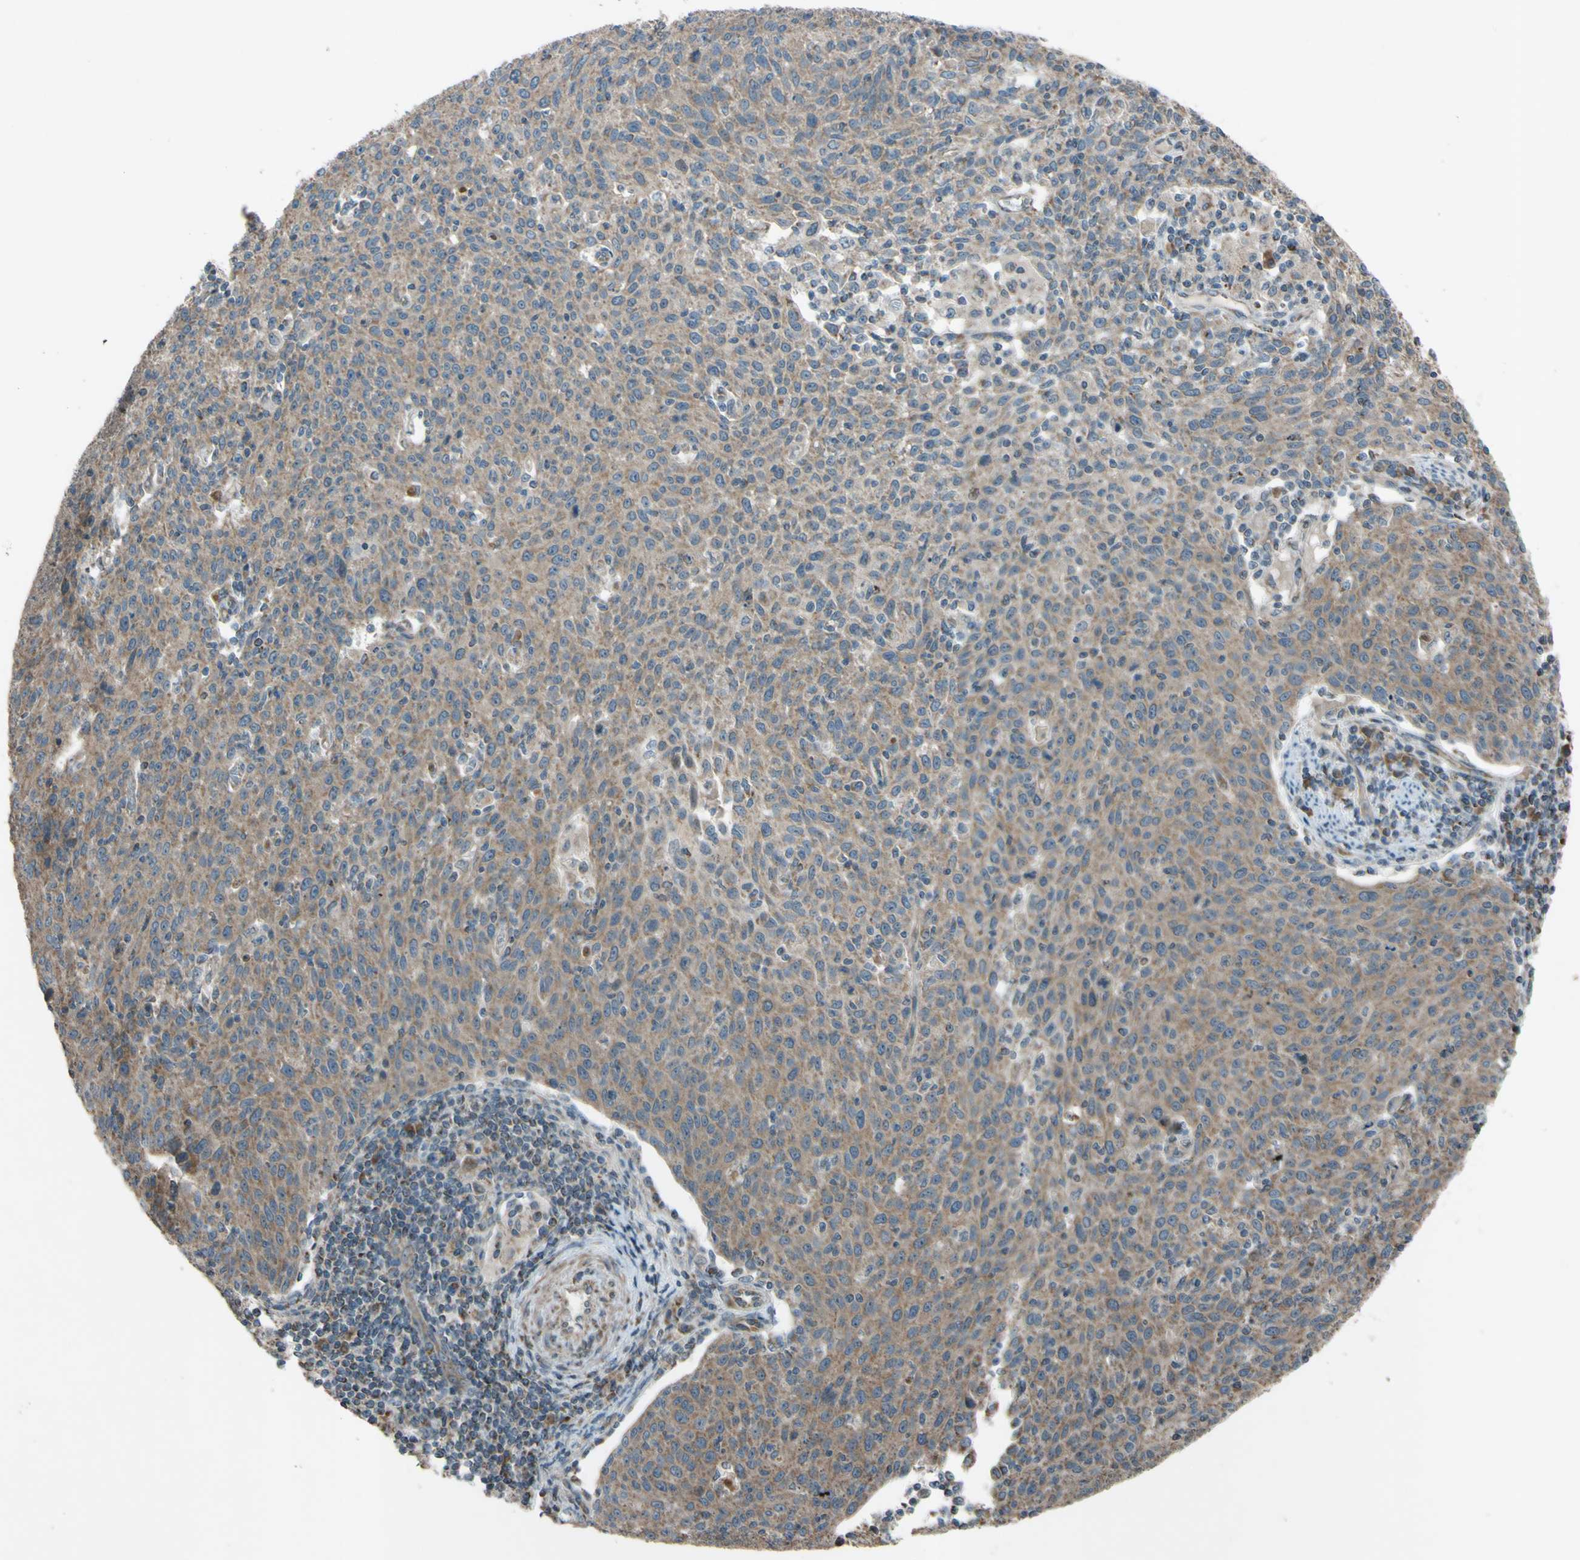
{"staining": {"intensity": "weak", "quantity": ">75%", "location": "cytoplasmic/membranous"}, "tissue": "cervical cancer", "cell_type": "Tumor cells", "image_type": "cancer", "snomed": [{"axis": "morphology", "description": "Squamous cell carcinoma, NOS"}, {"axis": "topography", "description": "Cervix"}], "caption": "The immunohistochemical stain shows weak cytoplasmic/membranous positivity in tumor cells of cervical cancer (squamous cell carcinoma) tissue. Nuclei are stained in blue.", "gene": "ACOT8", "patient": {"sex": "female", "age": 38}}